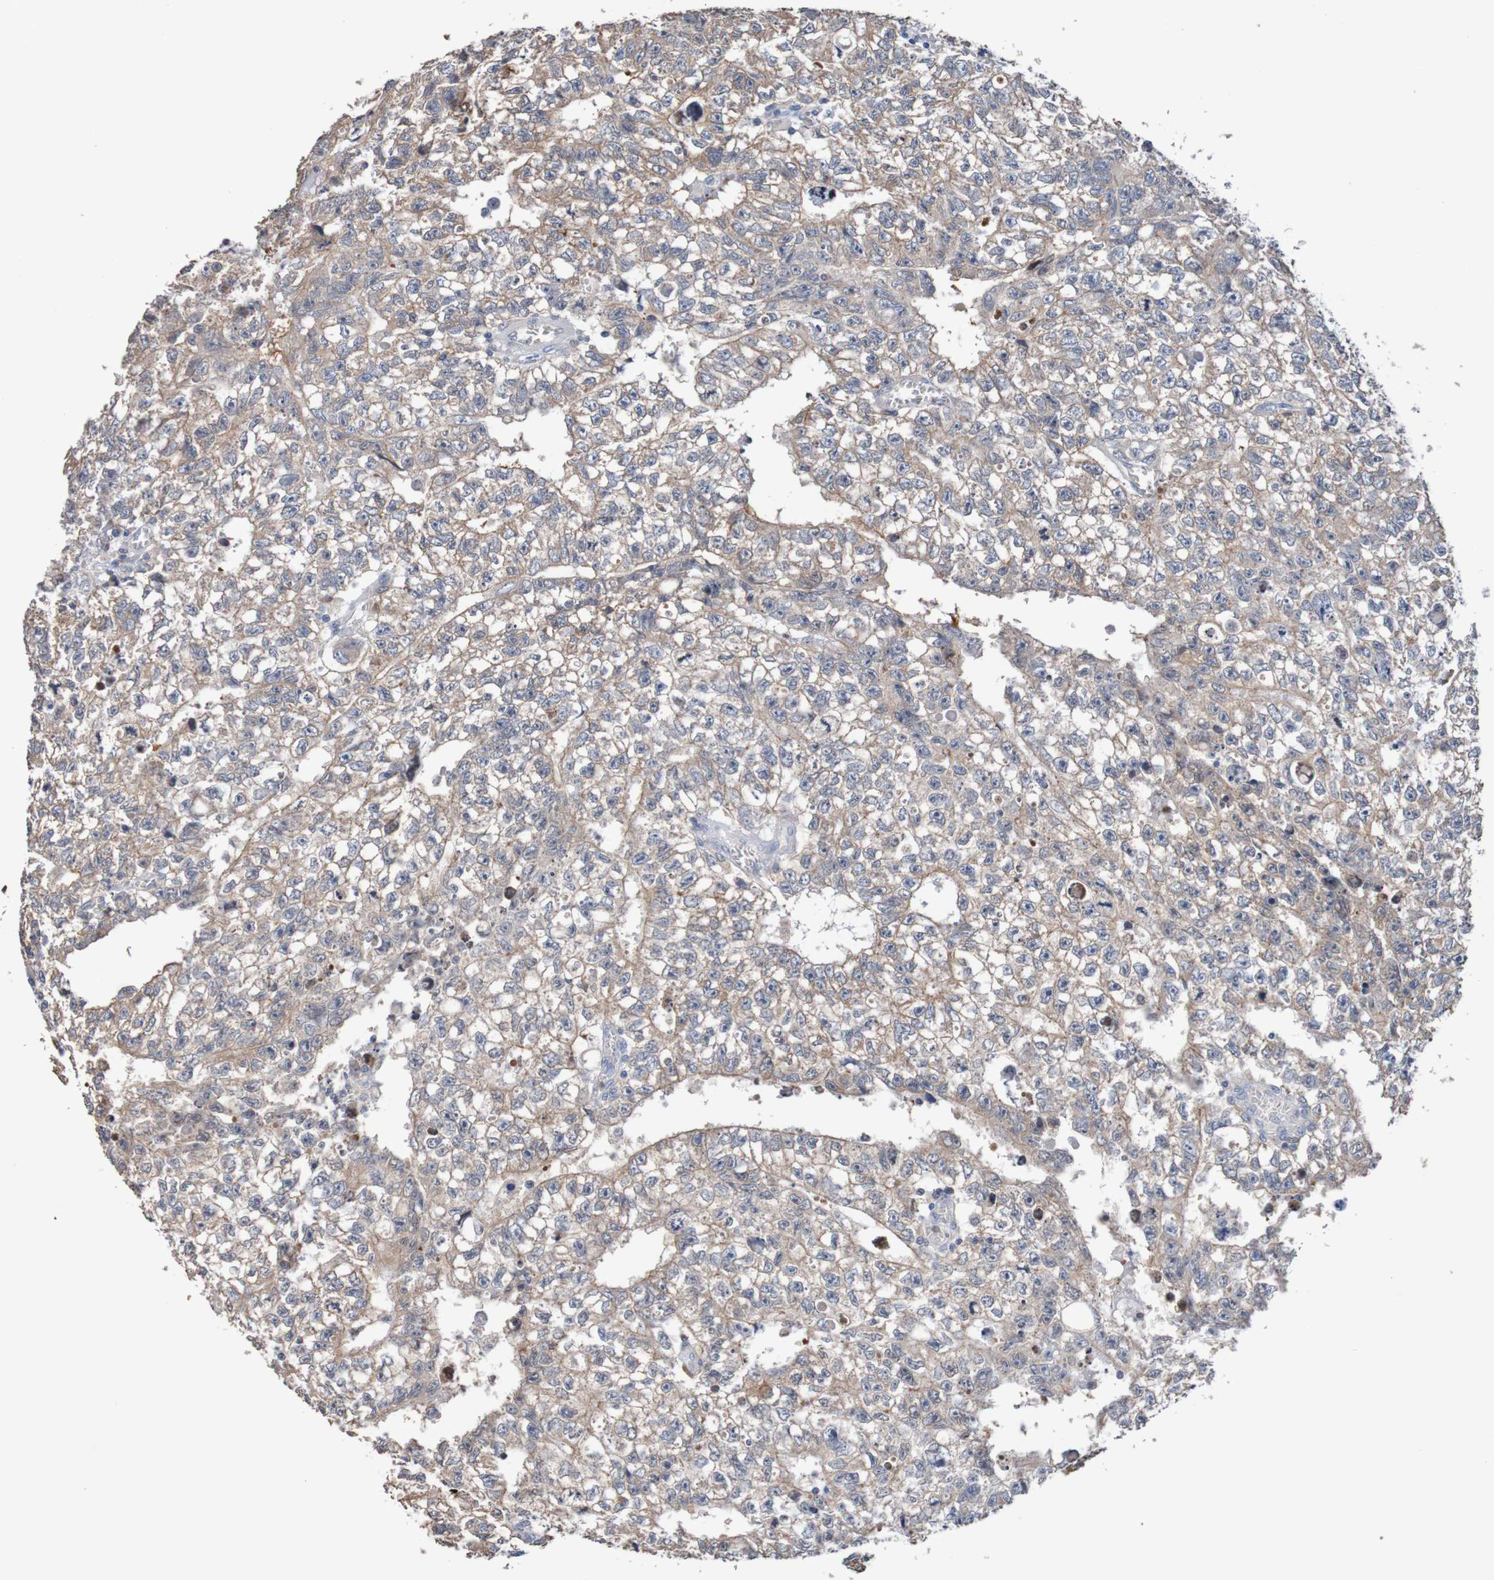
{"staining": {"intensity": "weak", "quantity": ">75%", "location": "cytoplasmic/membranous"}, "tissue": "testis cancer", "cell_type": "Tumor cells", "image_type": "cancer", "snomed": [{"axis": "morphology", "description": "Seminoma, NOS"}, {"axis": "morphology", "description": "Carcinoma, Embryonal, NOS"}, {"axis": "topography", "description": "Testis"}], "caption": "Immunohistochemical staining of human testis cancer shows low levels of weak cytoplasmic/membranous protein expression in about >75% of tumor cells.", "gene": "FIBP", "patient": {"sex": "male", "age": 38}}